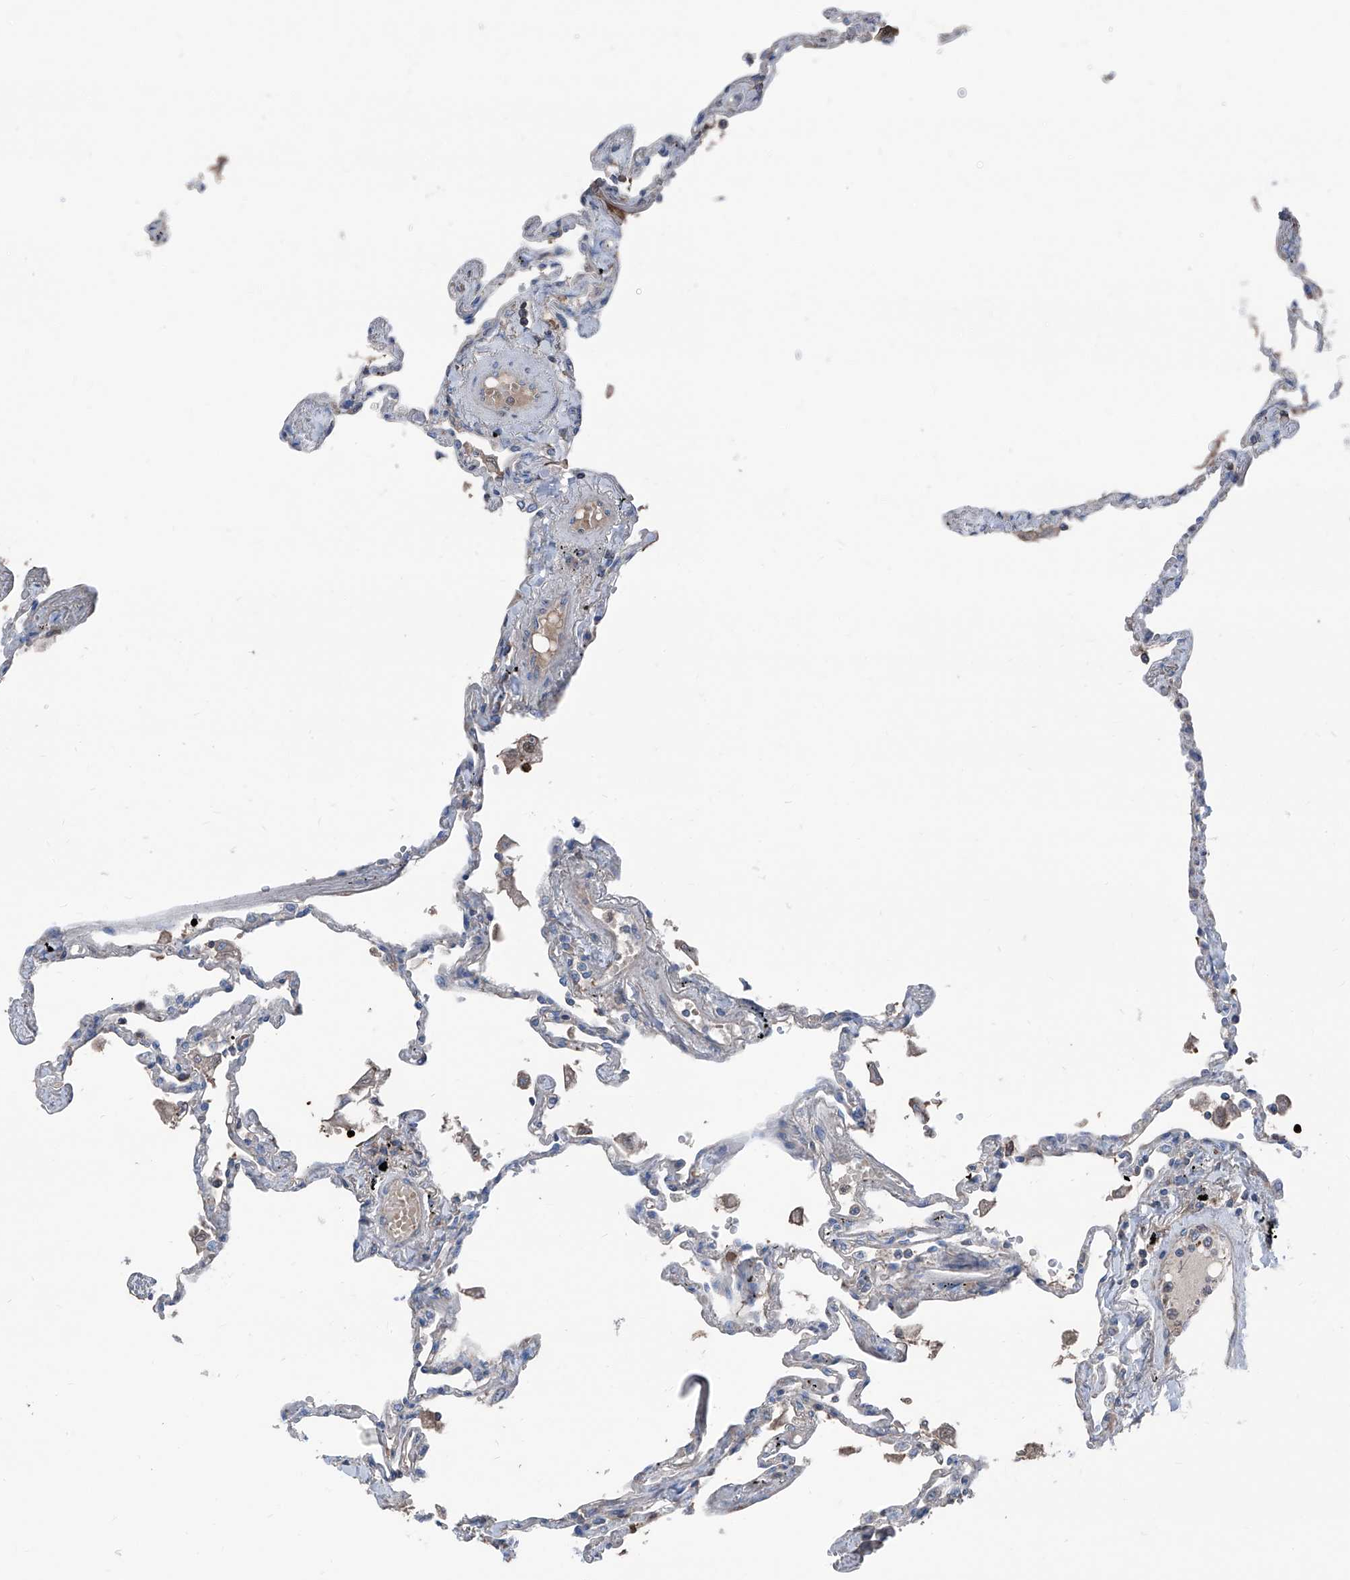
{"staining": {"intensity": "negative", "quantity": "none", "location": "none"}, "tissue": "lung", "cell_type": "Alveolar cells", "image_type": "normal", "snomed": [{"axis": "morphology", "description": "Normal tissue, NOS"}, {"axis": "topography", "description": "Lung"}], "caption": "Immunohistochemistry (IHC) photomicrograph of benign lung: human lung stained with DAB (3,3'-diaminobenzidine) shows no significant protein positivity in alveolar cells. (DAB (3,3'-diaminobenzidine) immunohistochemistry visualized using brightfield microscopy, high magnification).", "gene": "GPAT3", "patient": {"sex": "female", "age": 67}}